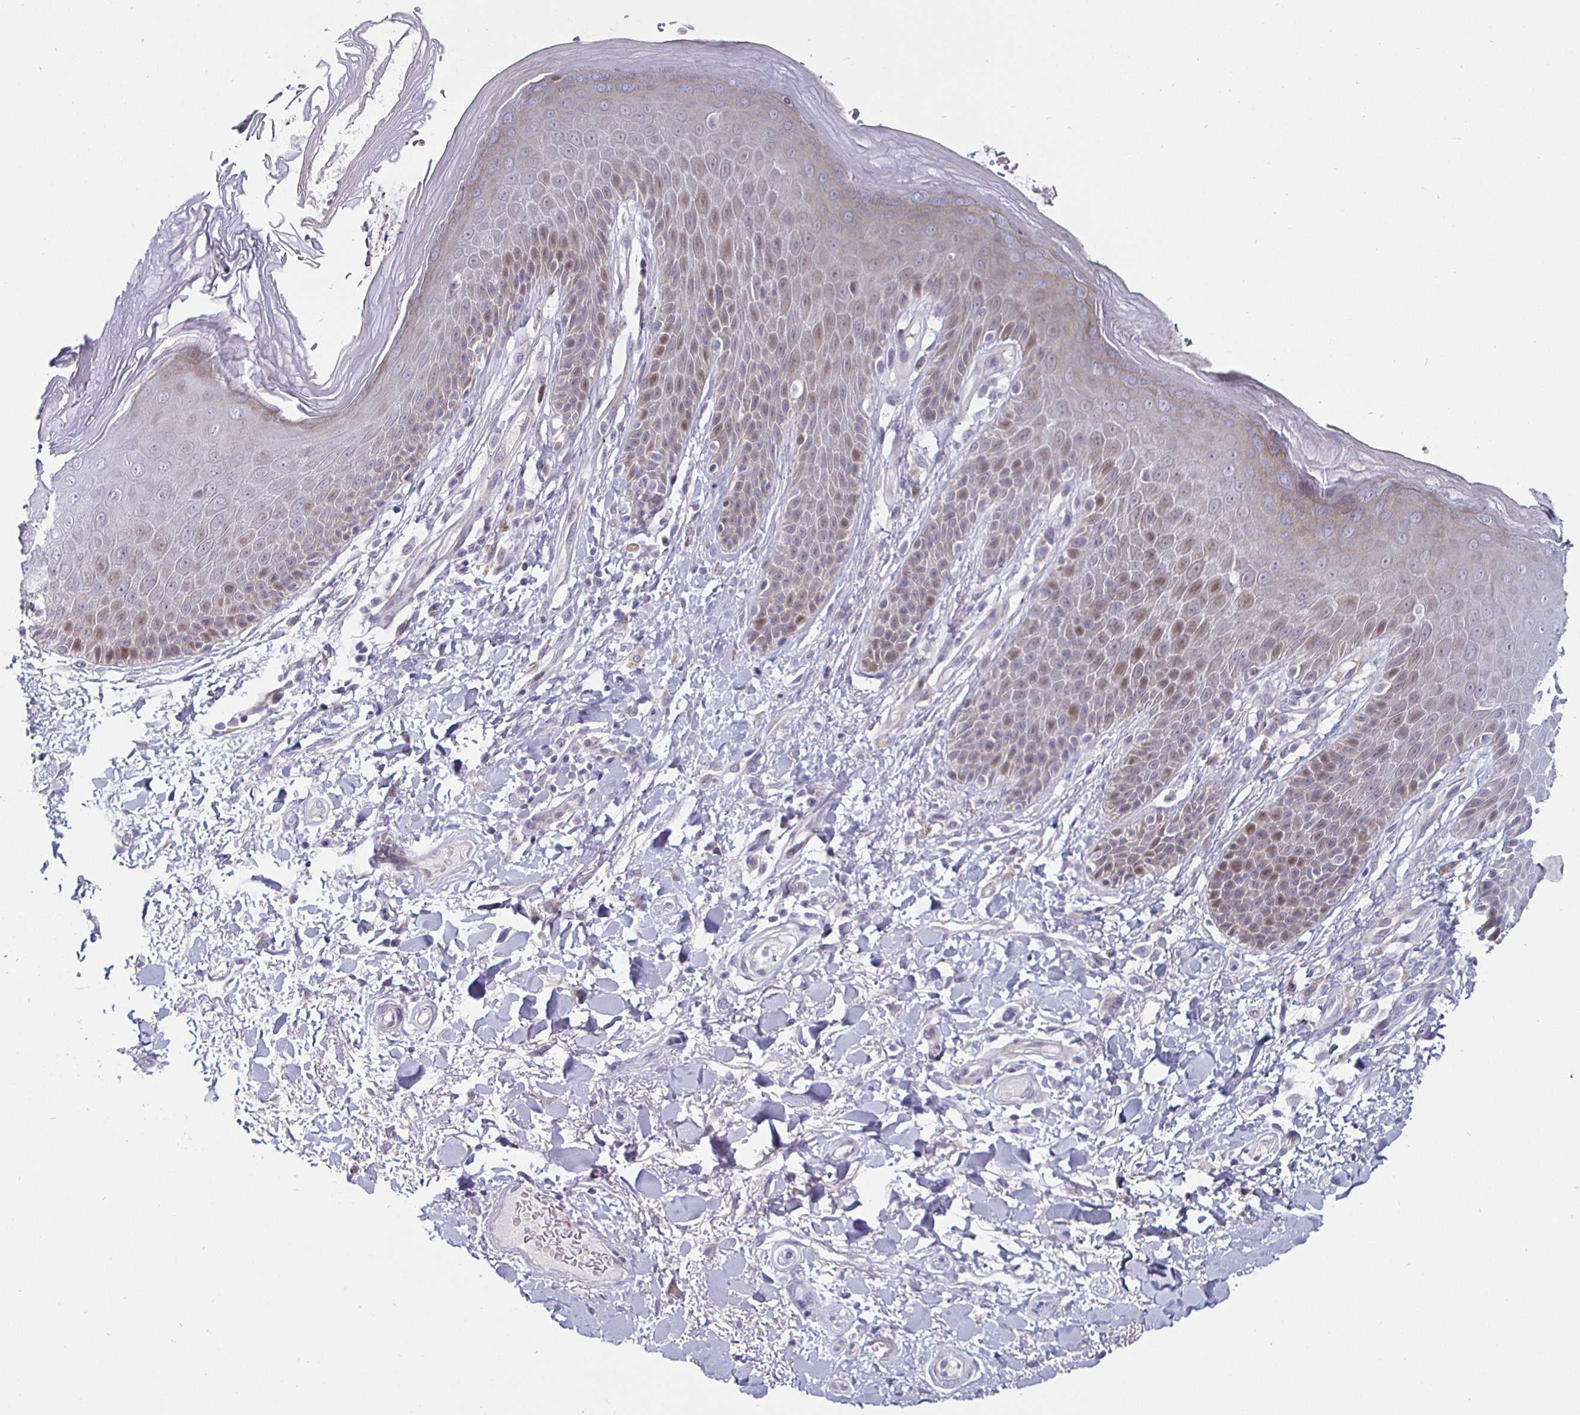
{"staining": {"intensity": "moderate", "quantity": "<25%", "location": "cytoplasmic/membranous,nuclear"}, "tissue": "skin", "cell_type": "Epidermal cells", "image_type": "normal", "snomed": [{"axis": "morphology", "description": "Normal tissue, NOS"}, {"axis": "topography", "description": "Anal"}, {"axis": "topography", "description": "Peripheral nerve tissue"}], "caption": "The micrograph exhibits staining of unremarkable skin, revealing moderate cytoplasmic/membranous,nuclear protein expression (brown color) within epidermal cells. (Brightfield microscopy of DAB IHC at high magnification).", "gene": "DMRTB1", "patient": {"sex": "male", "age": 51}}